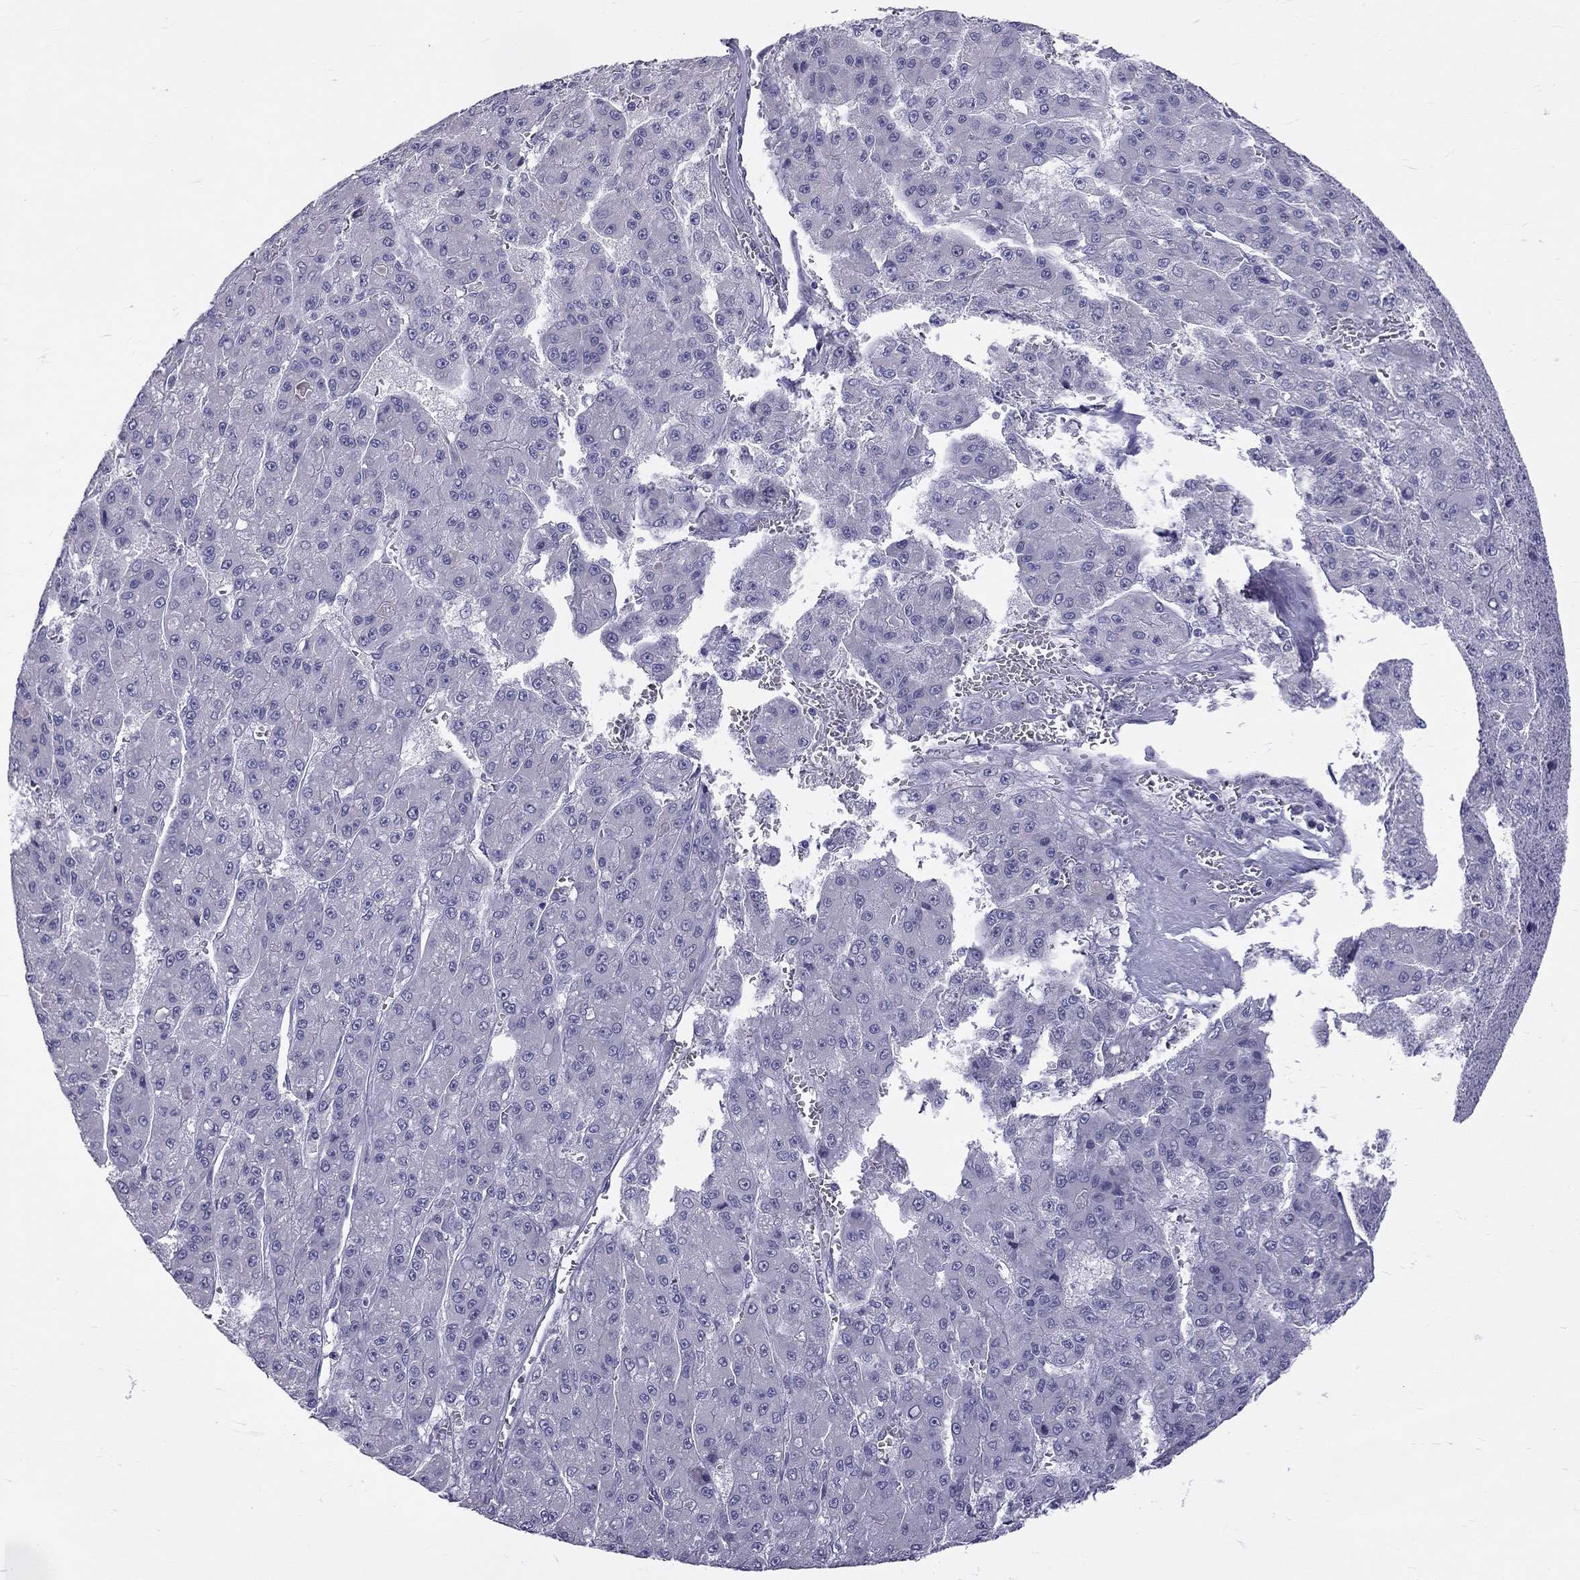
{"staining": {"intensity": "negative", "quantity": "none", "location": "none"}, "tissue": "liver cancer", "cell_type": "Tumor cells", "image_type": "cancer", "snomed": [{"axis": "morphology", "description": "Carcinoma, Hepatocellular, NOS"}, {"axis": "topography", "description": "Liver"}], "caption": "Immunohistochemistry histopathology image of neoplastic tissue: human hepatocellular carcinoma (liver) stained with DAB (3,3'-diaminobenzidine) shows no significant protein expression in tumor cells.", "gene": "RTL9", "patient": {"sex": "male", "age": 70}}